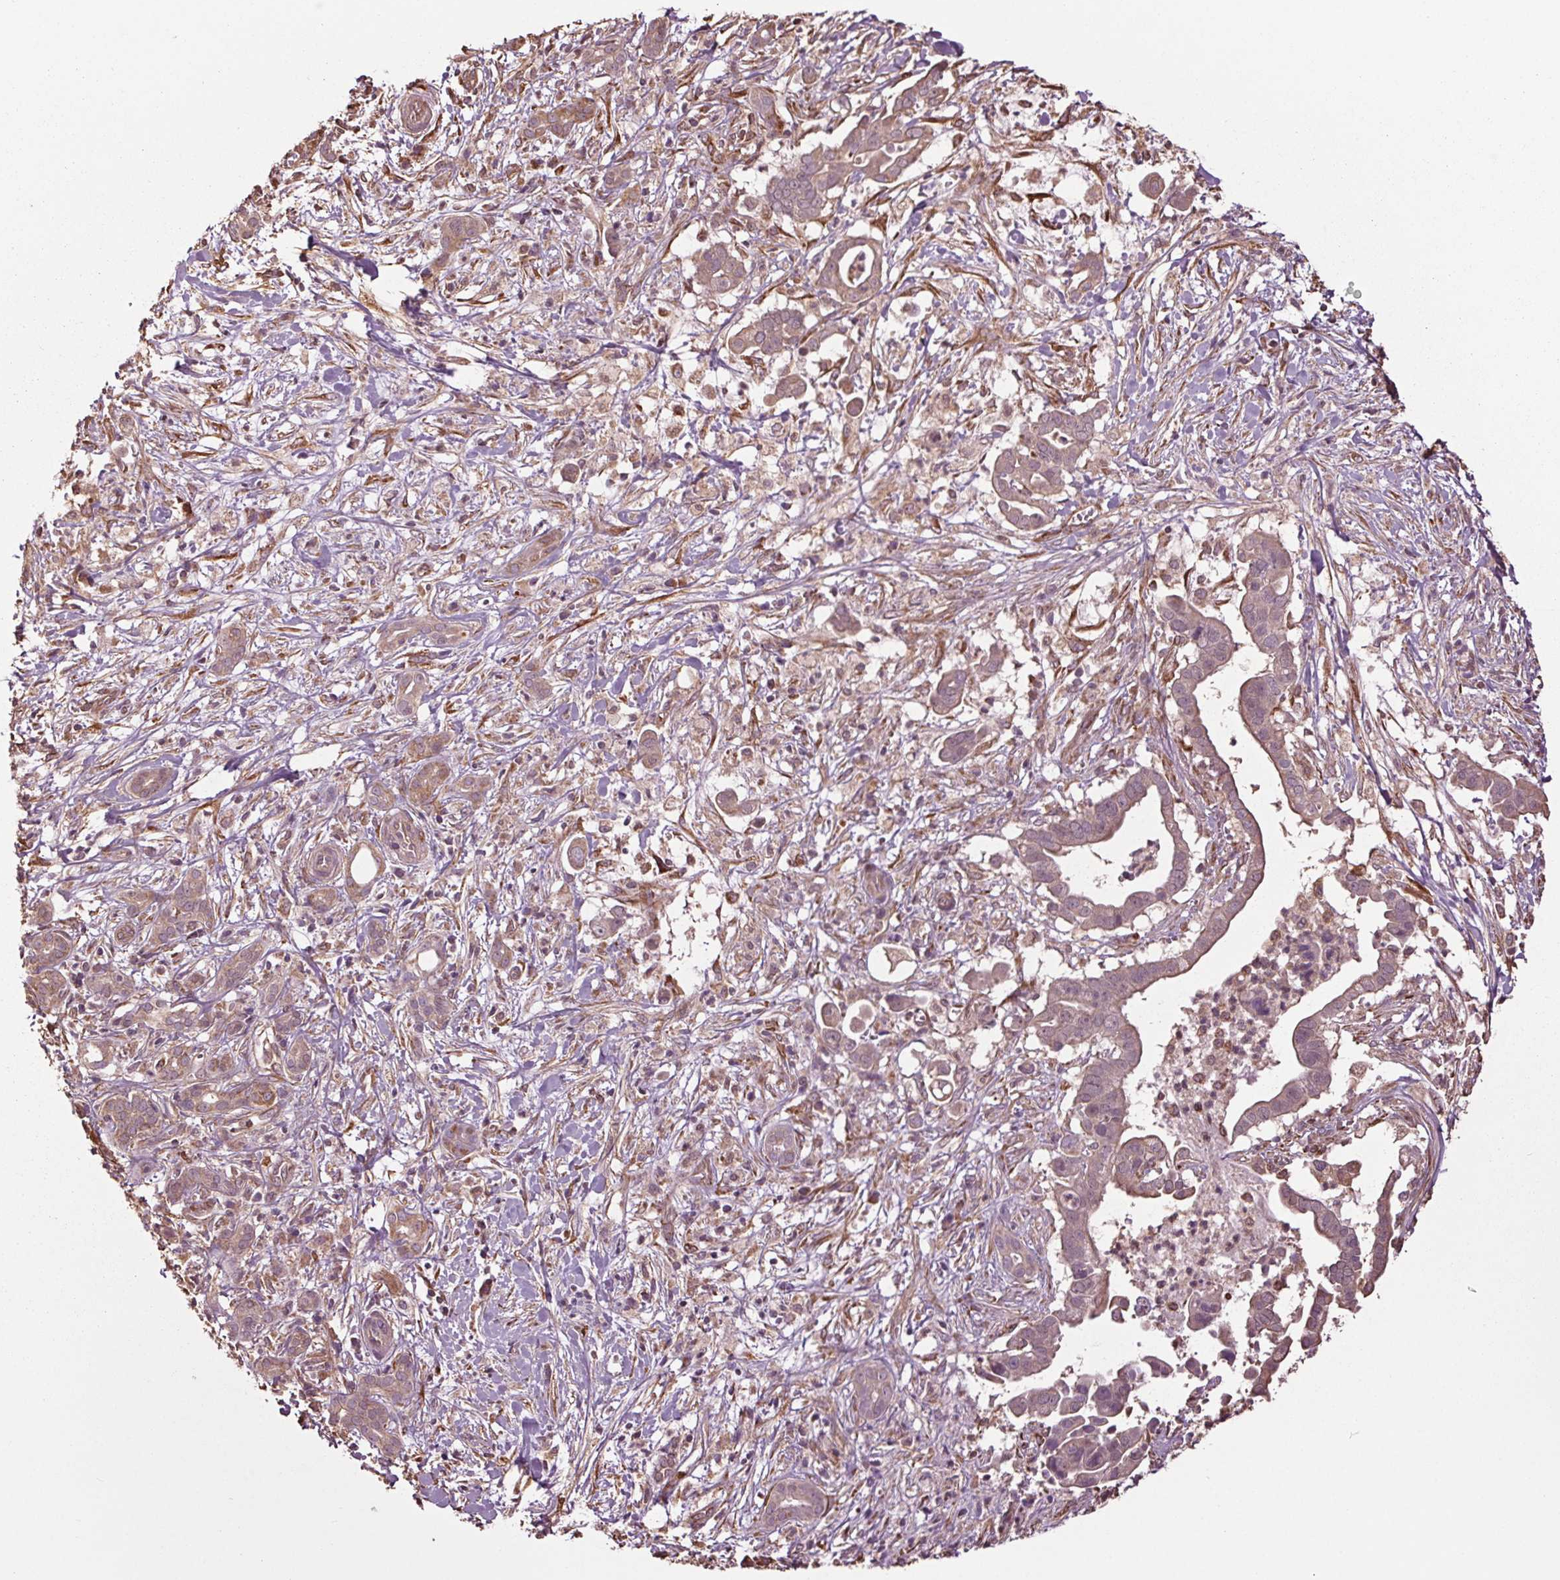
{"staining": {"intensity": "weak", "quantity": "25%-75%", "location": "cytoplasmic/membranous"}, "tissue": "pancreatic cancer", "cell_type": "Tumor cells", "image_type": "cancer", "snomed": [{"axis": "morphology", "description": "Adenocarcinoma, NOS"}, {"axis": "topography", "description": "Pancreas"}], "caption": "Pancreatic cancer (adenocarcinoma) stained with DAB (3,3'-diaminobenzidine) IHC shows low levels of weak cytoplasmic/membranous staining in approximately 25%-75% of tumor cells.", "gene": "RNPEP", "patient": {"sex": "male", "age": 61}}